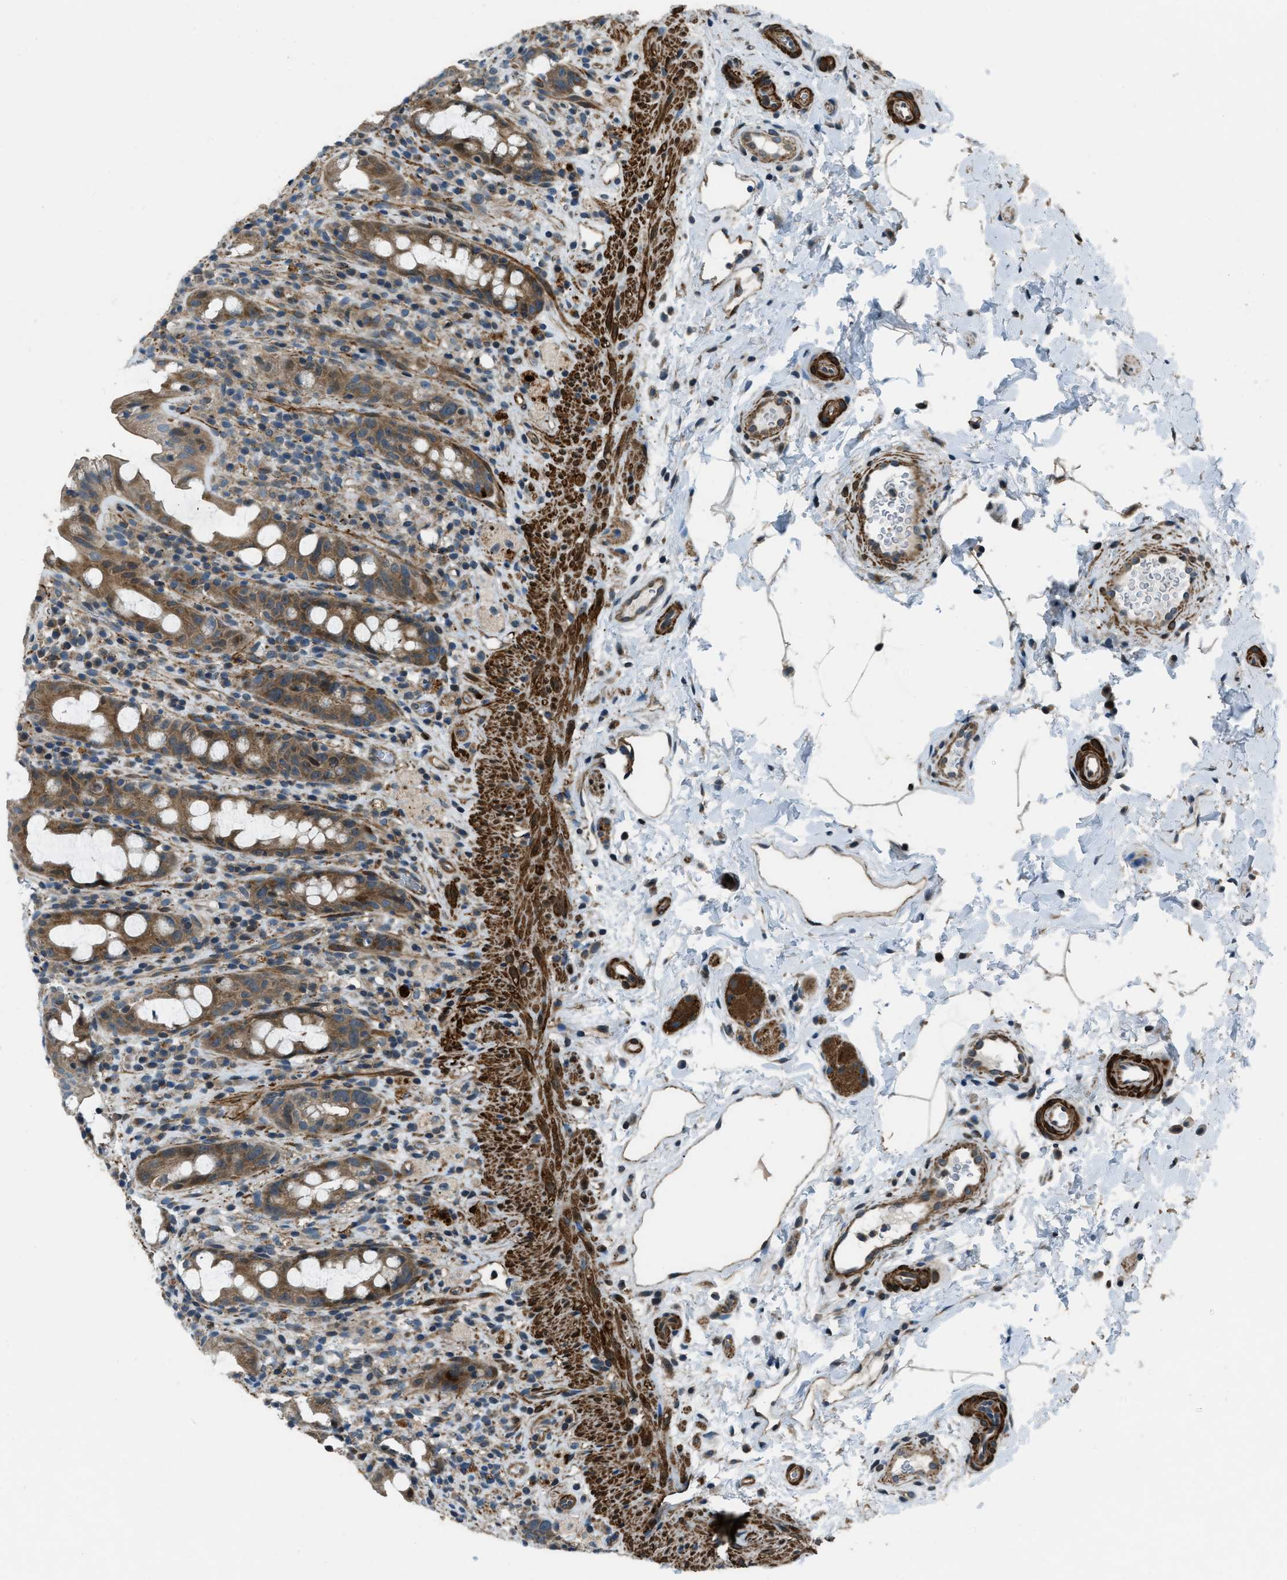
{"staining": {"intensity": "moderate", "quantity": ">75%", "location": "cytoplasmic/membranous"}, "tissue": "rectum", "cell_type": "Glandular cells", "image_type": "normal", "snomed": [{"axis": "morphology", "description": "Normal tissue, NOS"}, {"axis": "topography", "description": "Rectum"}], "caption": "Protein expression analysis of unremarkable rectum shows moderate cytoplasmic/membranous staining in approximately >75% of glandular cells. Nuclei are stained in blue.", "gene": "NUDCD3", "patient": {"sex": "male", "age": 44}}